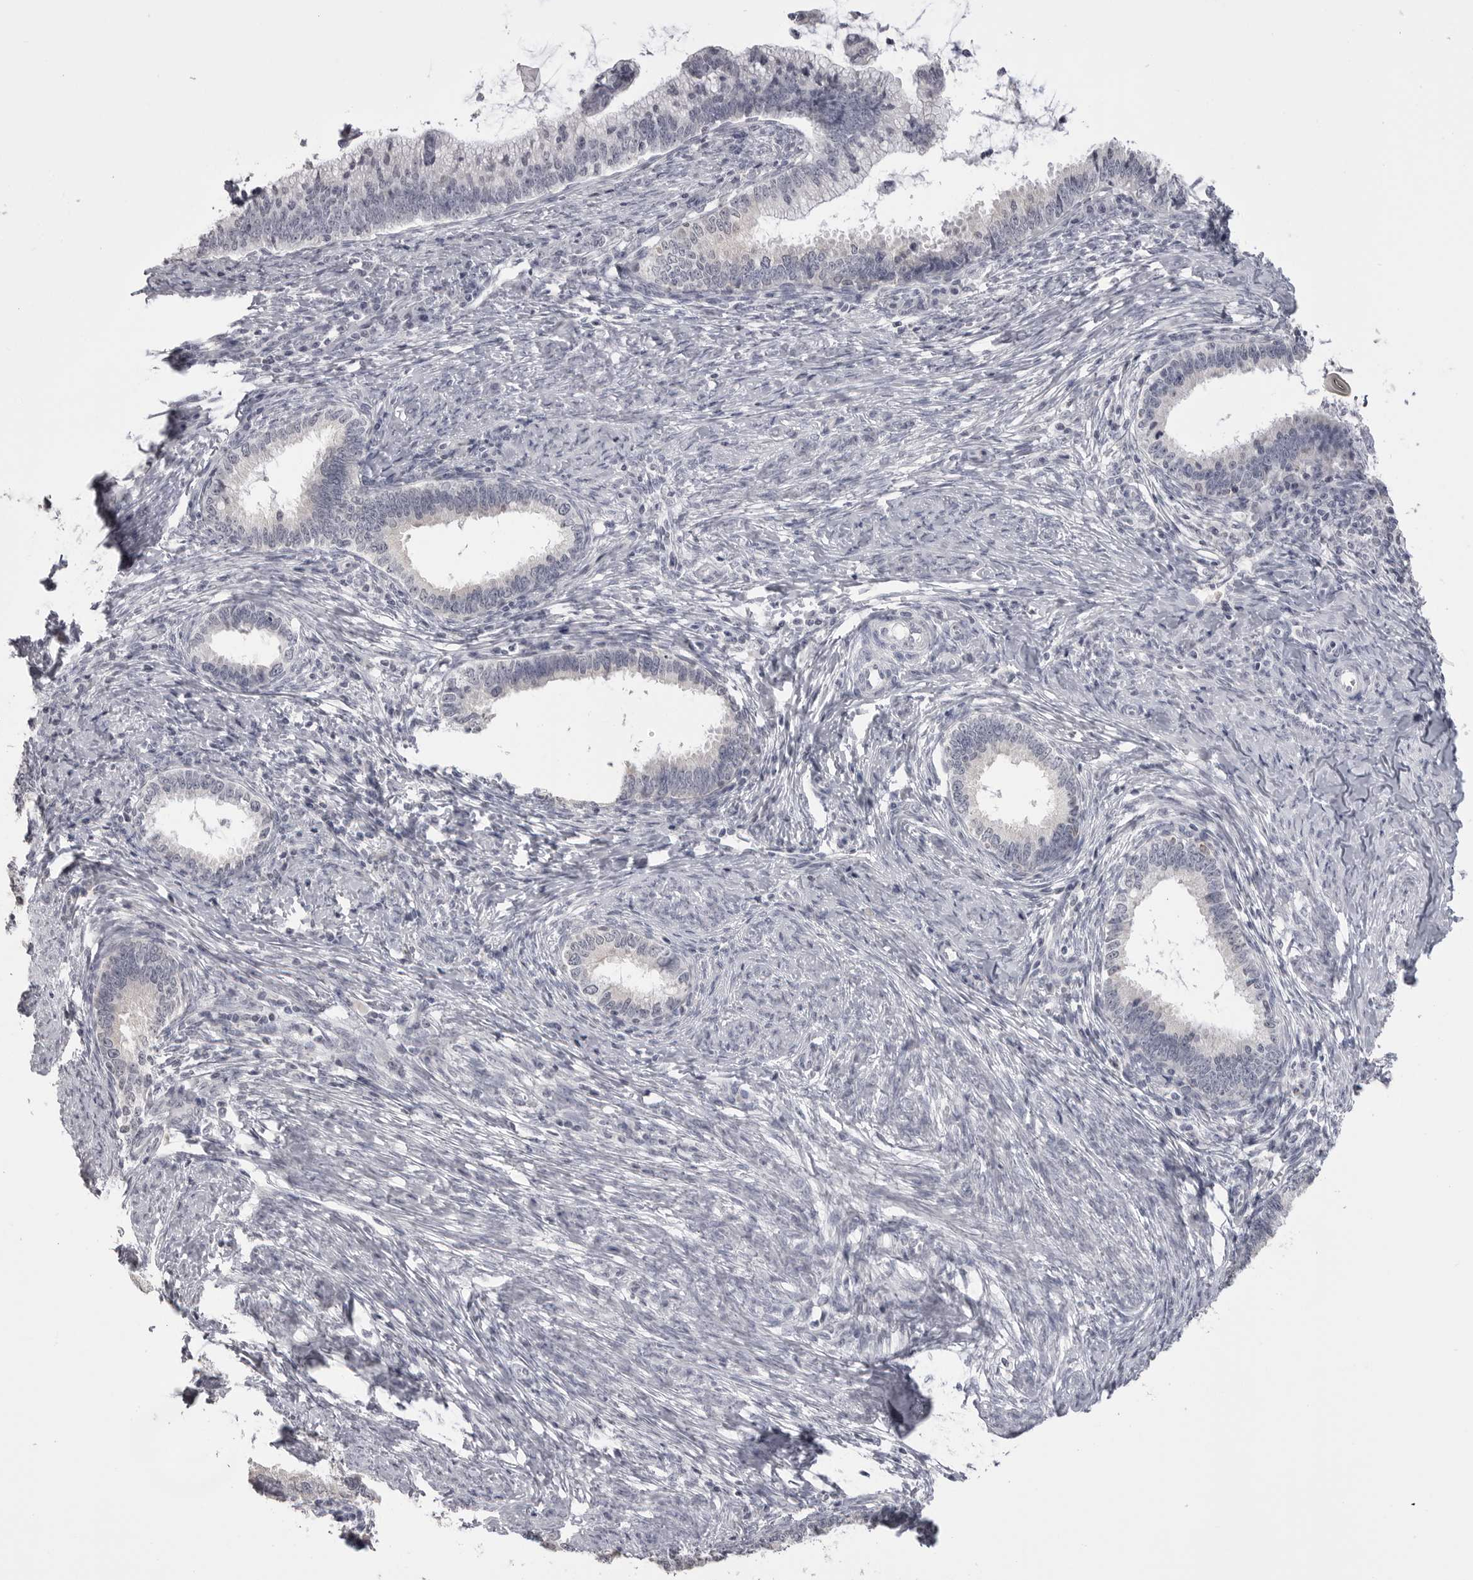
{"staining": {"intensity": "negative", "quantity": "none", "location": "none"}, "tissue": "cervical cancer", "cell_type": "Tumor cells", "image_type": "cancer", "snomed": [{"axis": "morphology", "description": "Adenocarcinoma, NOS"}, {"axis": "topography", "description": "Cervix"}], "caption": "There is no significant positivity in tumor cells of cervical cancer.", "gene": "GPN2", "patient": {"sex": "female", "age": 36}}